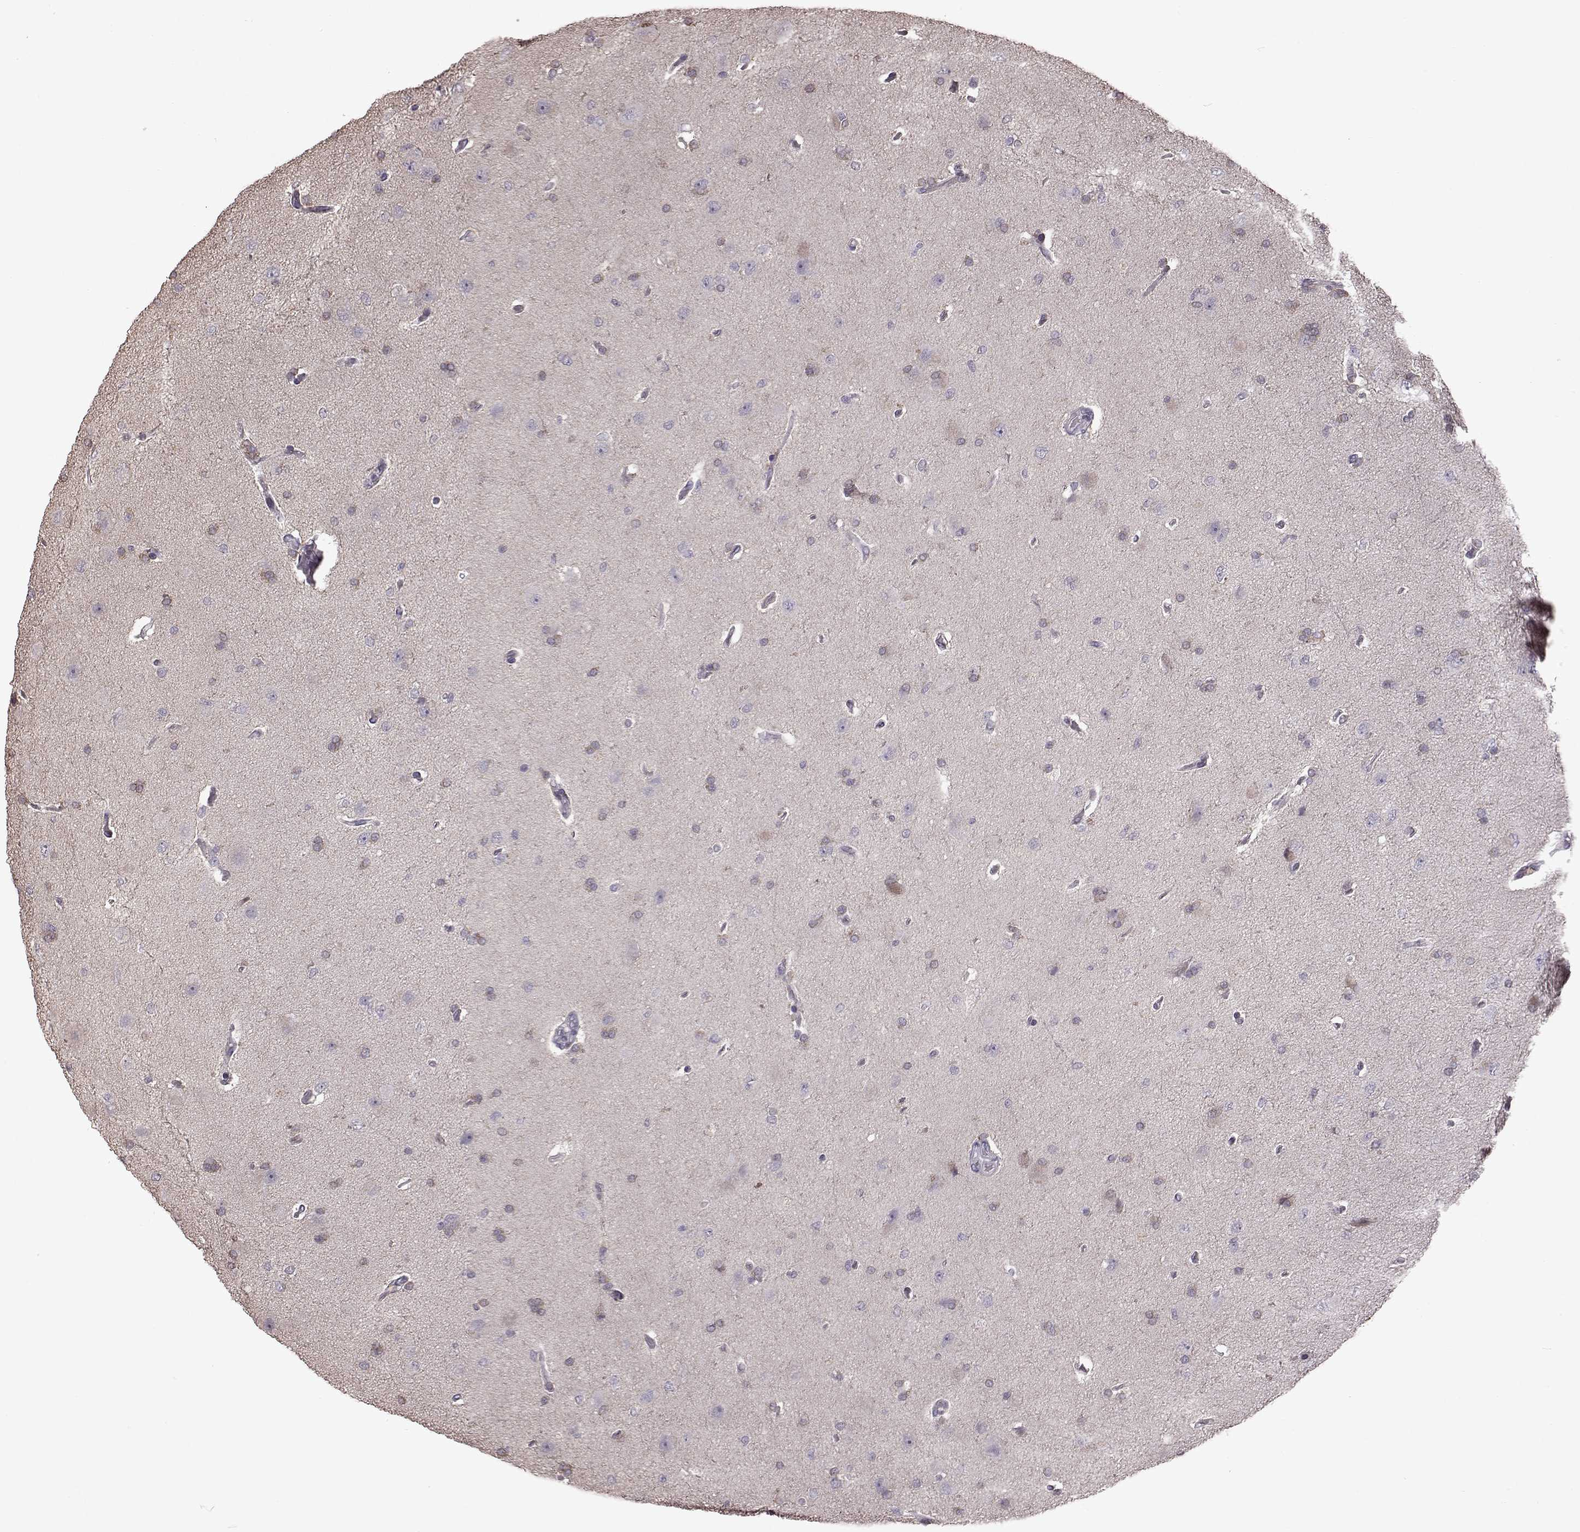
{"staining": {"intensity": "negative", "quantity": "none", "location": "none"}, "tissue": "glioma", "cell_type": "Tumor cells", "image_type": "cancer", "snomed": [{"axis": "morphology", "description": "Glioma, malignant, High grade"}, {"axis": "topography", "description": "Cerebral cortex"}], "caption": "Human malignant high-grade glioma stained for a protein using IHC reveals no positivity in tumor cells.", "gene": "GAL", "patient": {"sex": "male", "age": 70}}